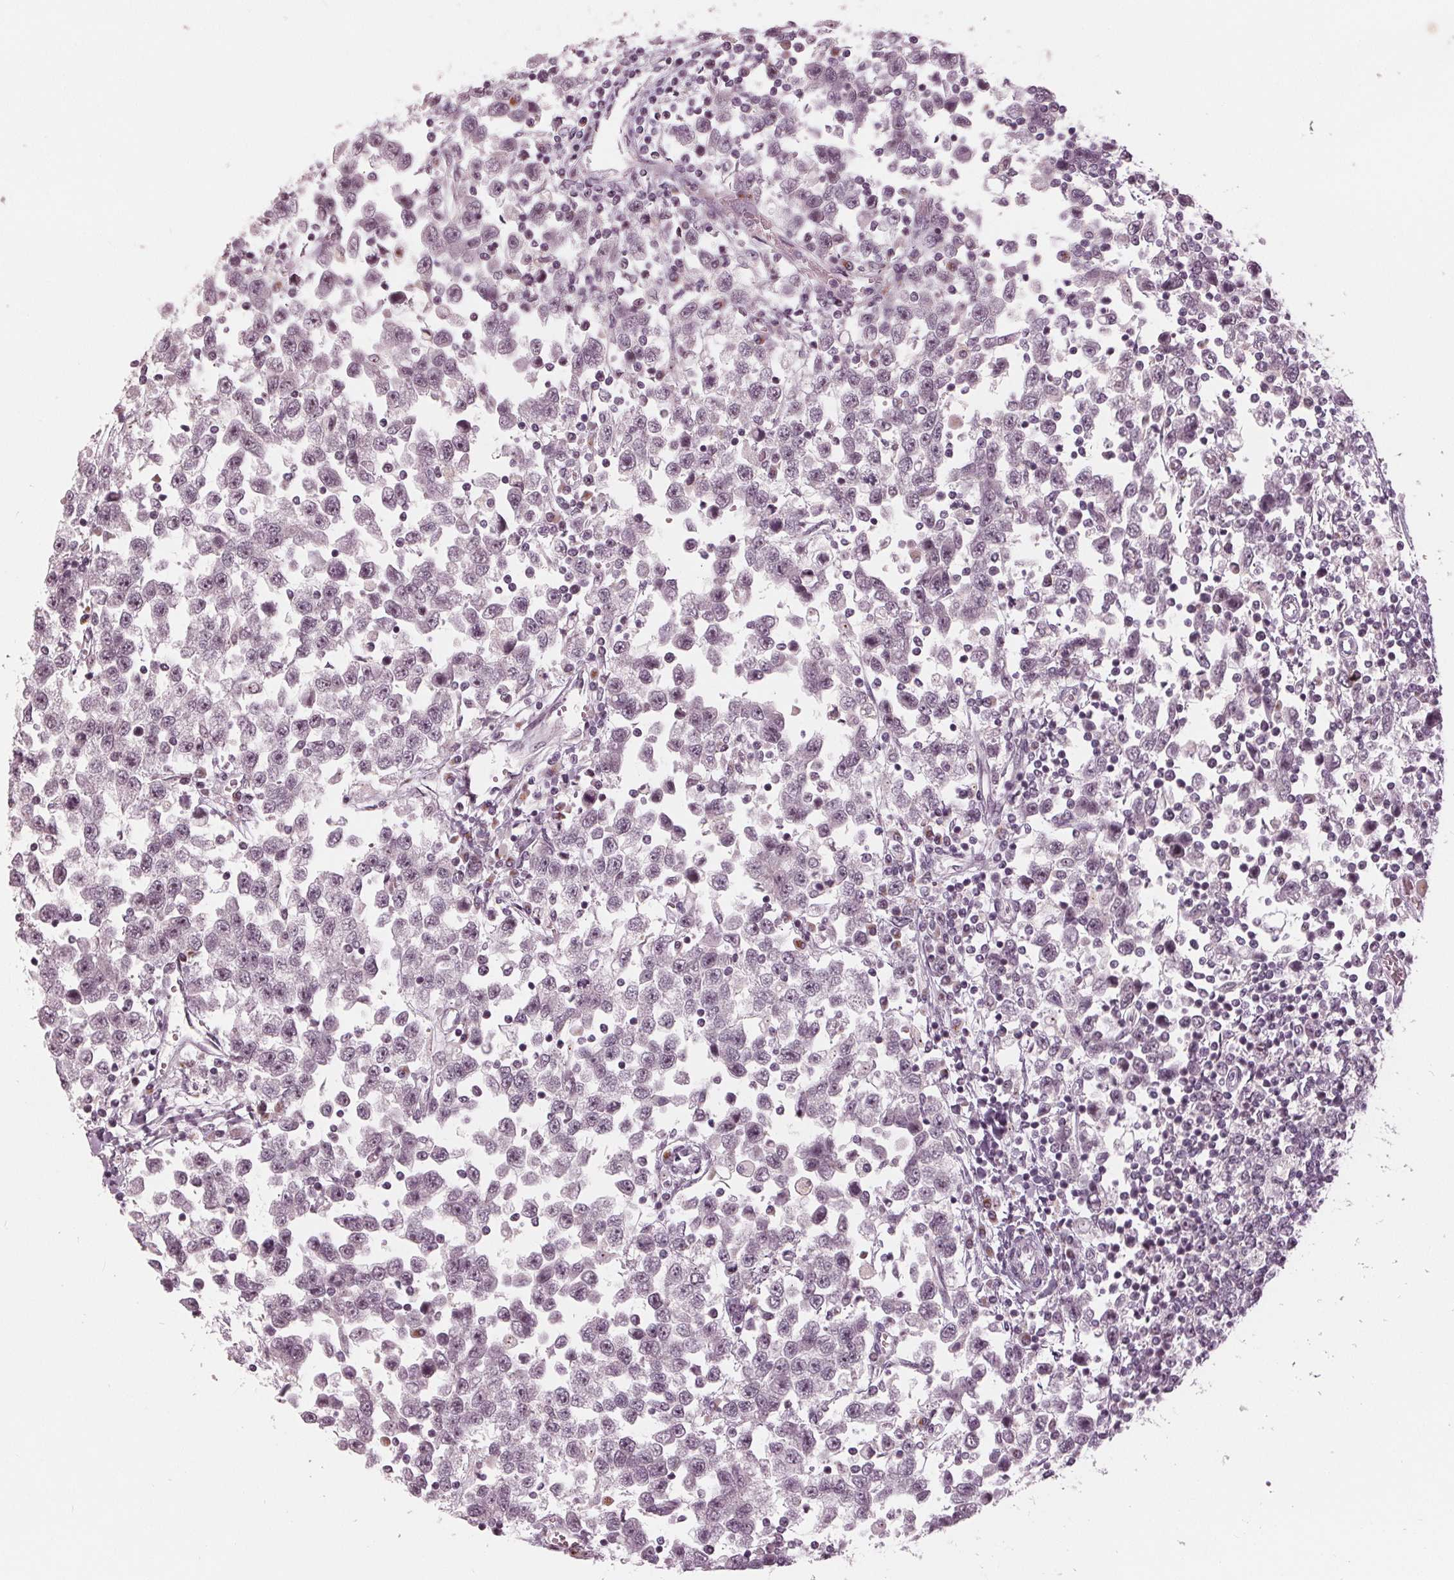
{"staining": {"intensity": "weak", "quantity": "<25%", "location": "nuclear"}, "tissue": "testis cancer", "cell_type": "Tumor cells", "image_type": "cancer", "snomed": [{"axis": "morphology", "description": "Seminoma, NOS"}, {"axis": "topography", "description": "Testis"}], "caption": "The histopathology image exhibits no significant staining in tumor cells of testis cancer.", "gene": "SLX4", "patient": {"sex": "male", "age": 34}}